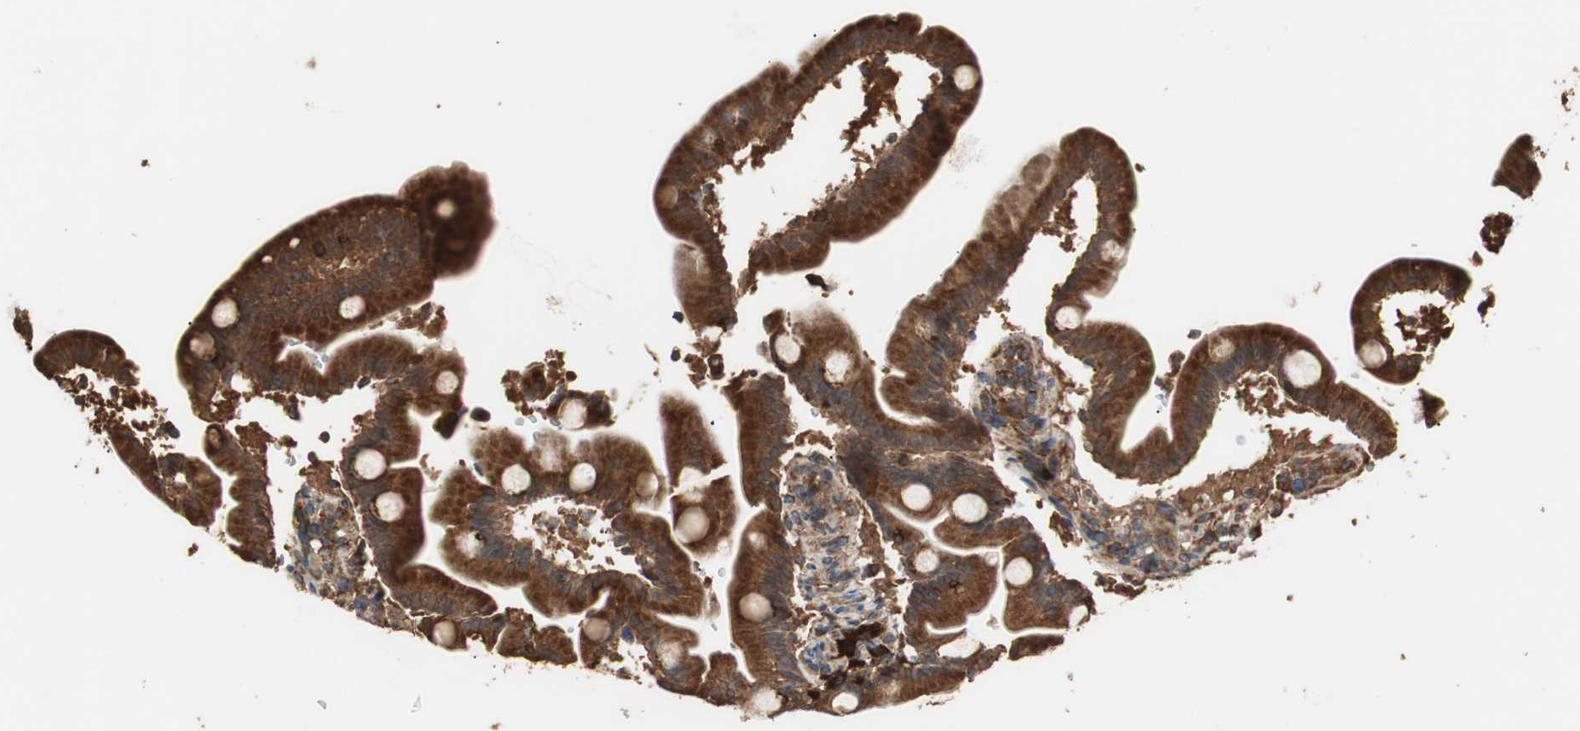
{"staining": {"intensity": "strong", "quantity": ">75%", "location": "cytoplasmic/membranous"}, "tissue": "duodenum", "cell_type": "Glandular cells", "image_type": "normal", "snomed": [{"axis": "morphology", "description": "Normal tissue, NOS"}, {"axis": "topography", "description": "Duodenum"}], "caption": "Duodenum was stained to show a protein in brown. There is high levels of strong cytoplasmic/membranous positivity in about >75% of glandular cells.", "gene": "LZTS1", "patient": {"sex": "male", "age": 54}}